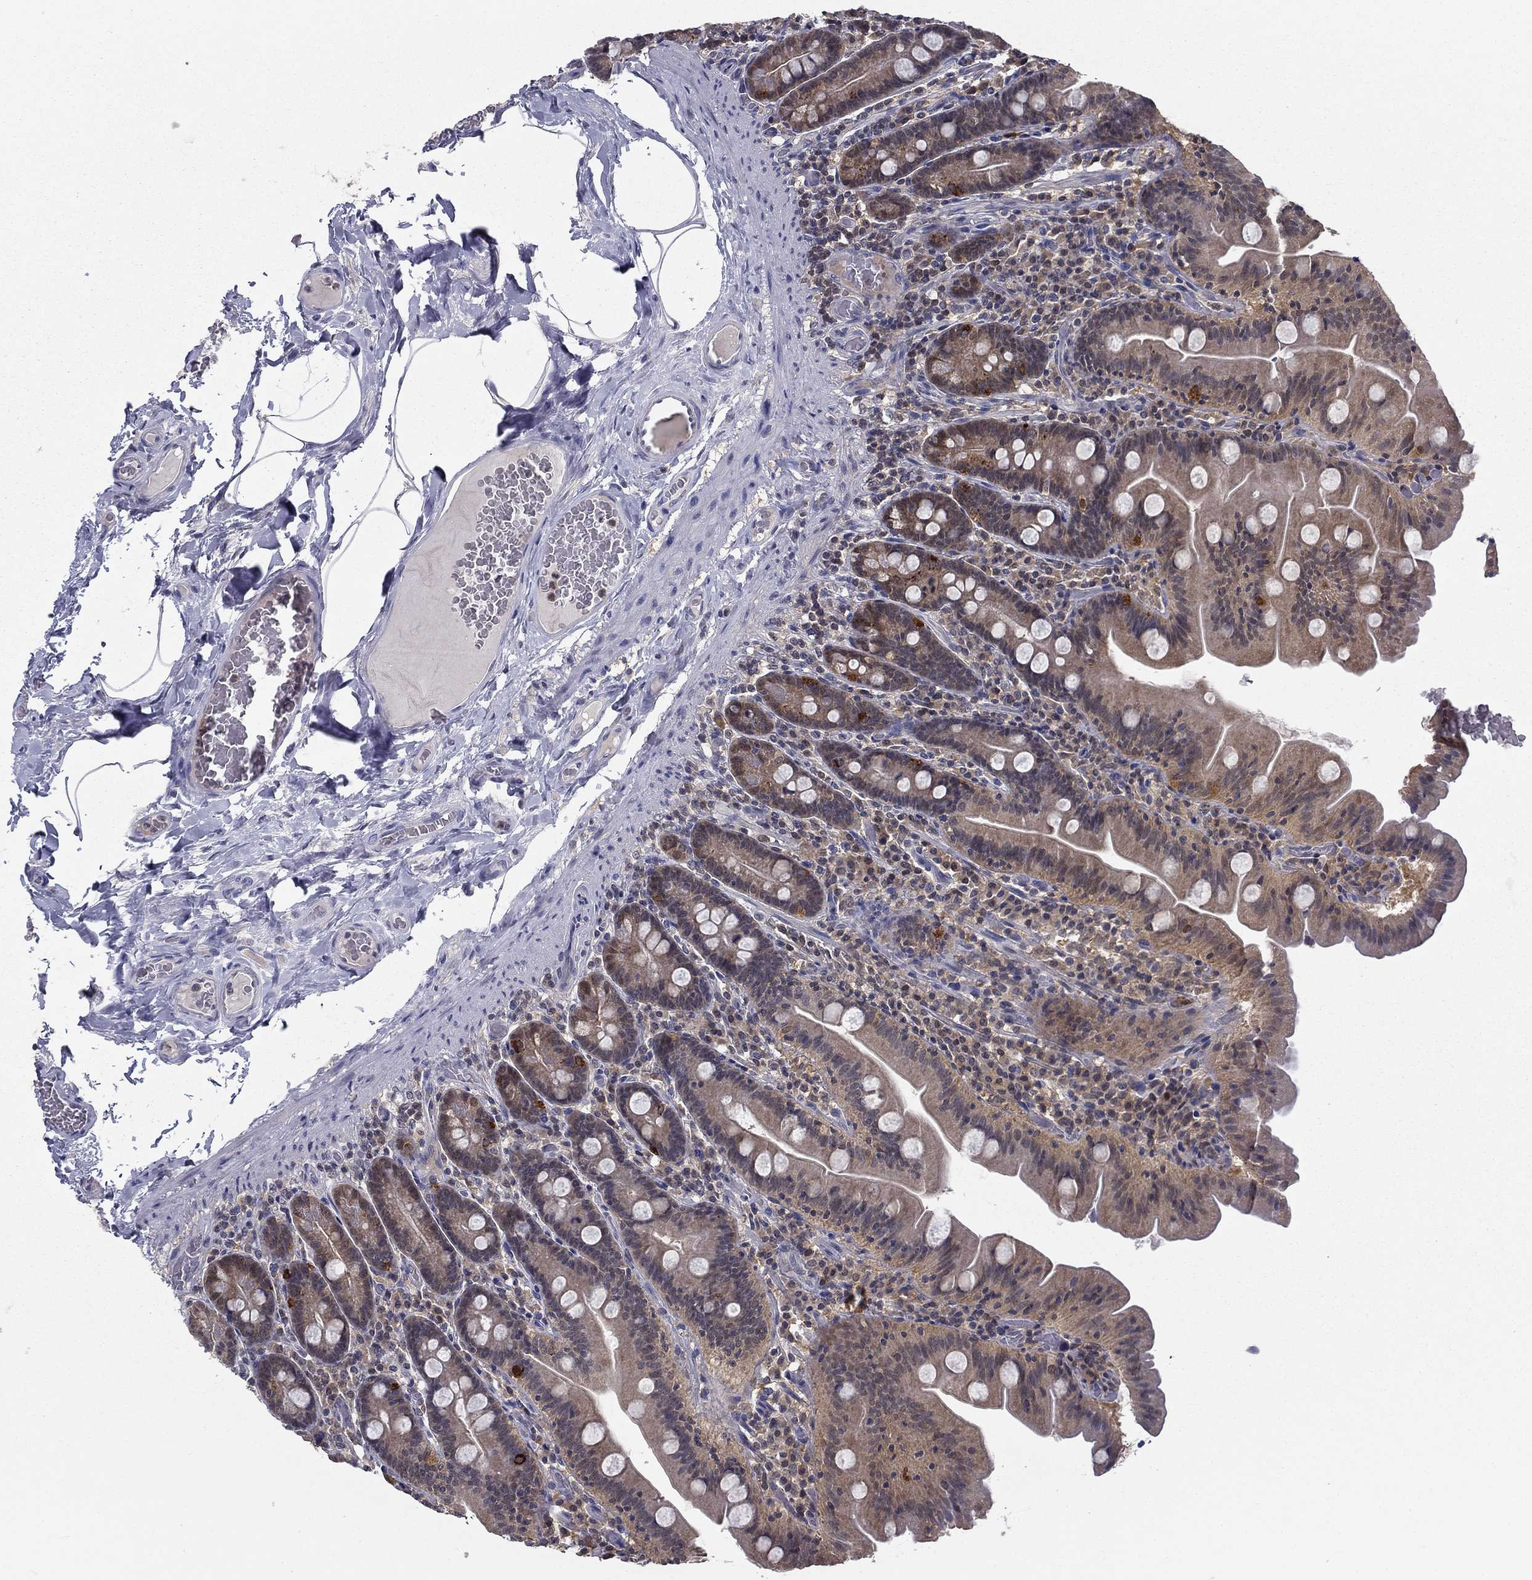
{"staining": {"intensity": "moderate", "quantity": "<25%", "location": "cytoplasmic/membranous"}, "tissue": "small intestine", "cell_type": "Glandular cells", "image_type": "normal", "snomed": [{"axis": "morphology", "description": "Normal tissue, NOS"}, {"axis": "topography", "description": "Small intestine"}], "caption": "Brown immunohistochemical staining in unremarkable human small intestine reveals moderate cytoplasmic/membranous expression in approximately <25% of glandular cells. (DAB IHC, brown staining for protein, blue staining for nuclei).", "gene": "NIT2", "patient": {"sex": "male", "age": 37}}